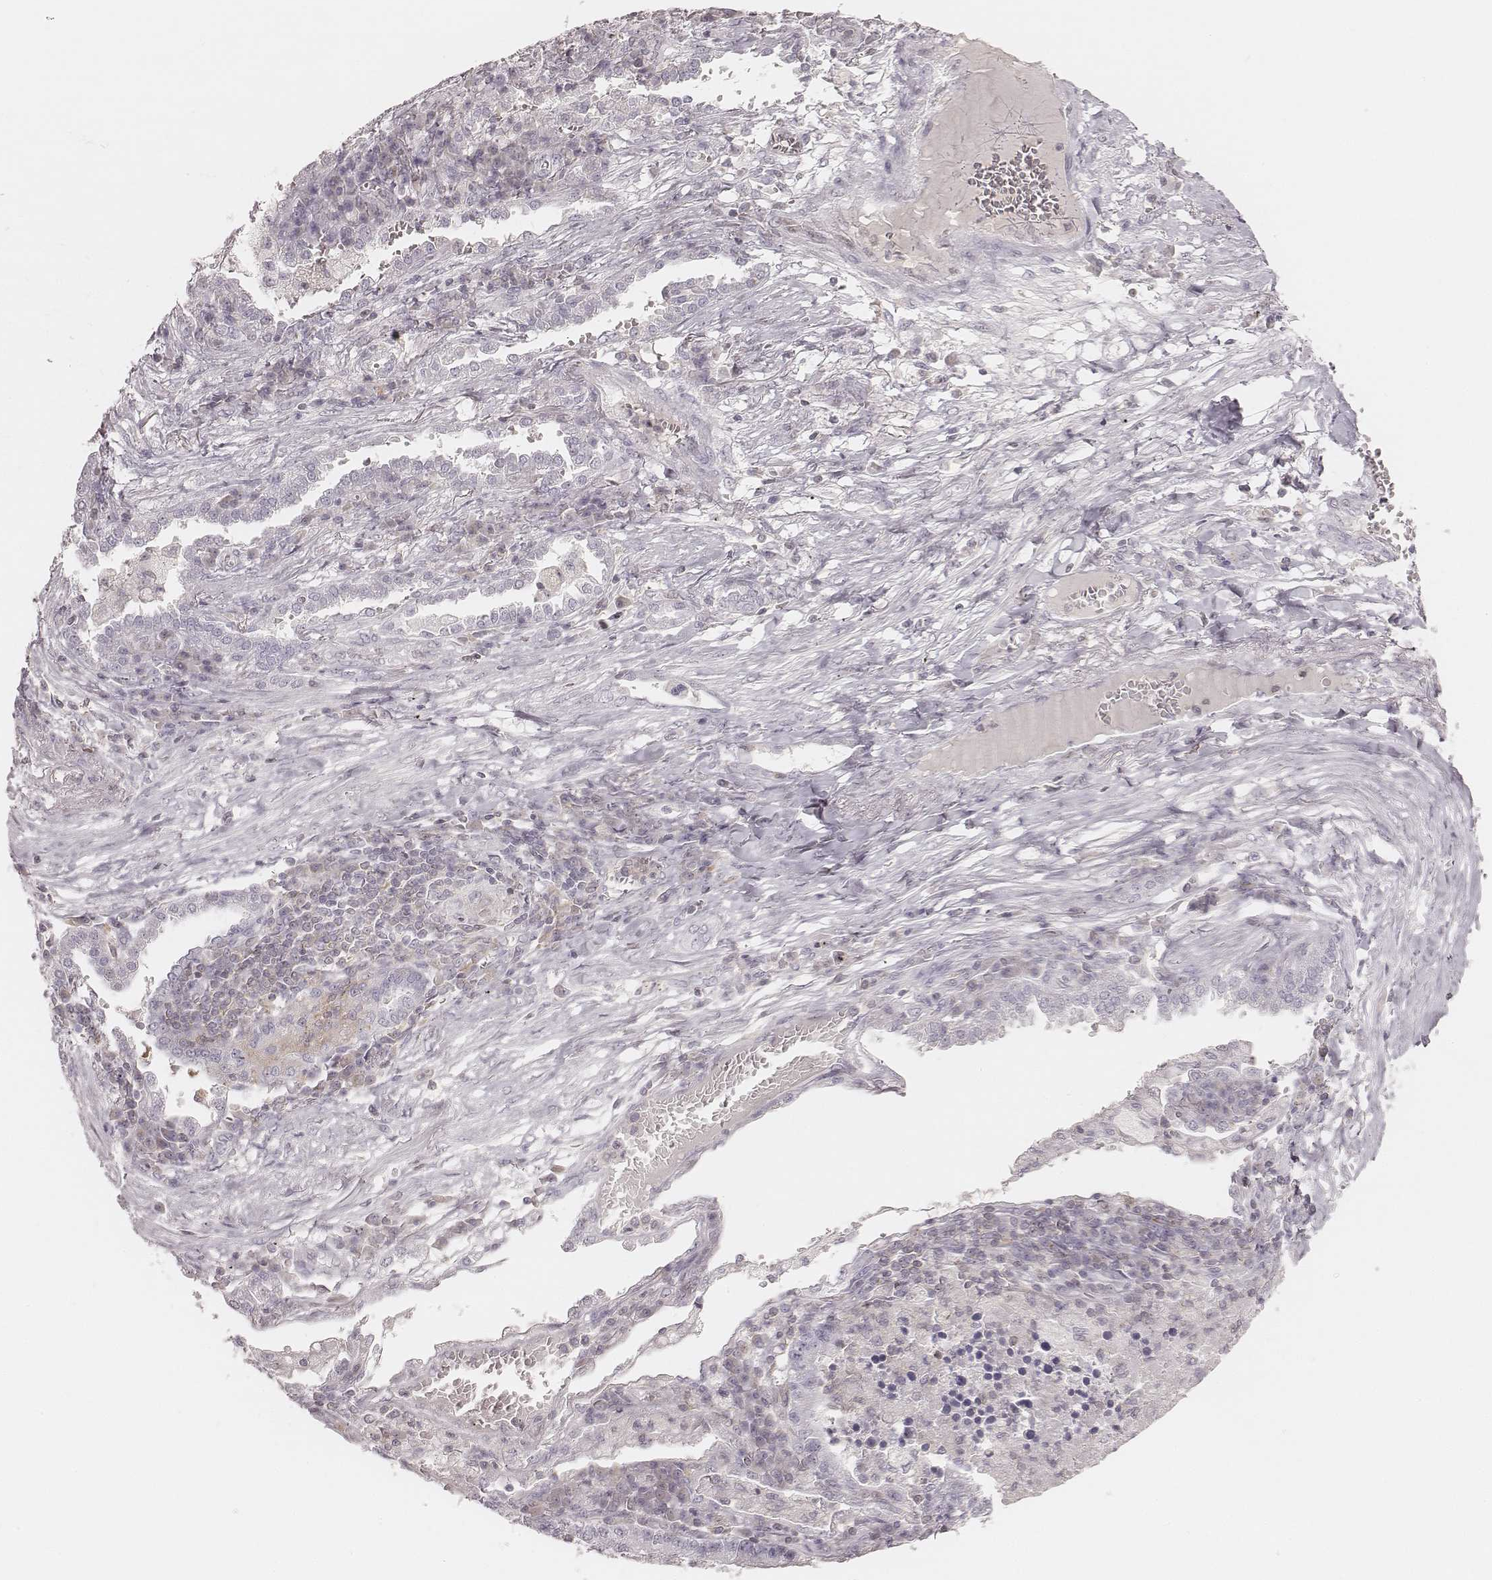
{"staining": {"intensity": "negative", "quantity": "none", "location": "none"}, "tissue": "lung cancer", "cell_type": "Tumor cells", "image_type": "cancer", "snomed": [{"axis": "morphology", "description": "Adenocarcinoma, NOS"}, {"axis": "topography", "description": "Lung"}], "caption": "DAB (3,3'-diaminobenzidine) immunohistochemical staining of lung adenocarcinoma reveals no significant staining in tumor cells.", "gene": "MSX1", "patient": {"sex": "male", "age": 57}}